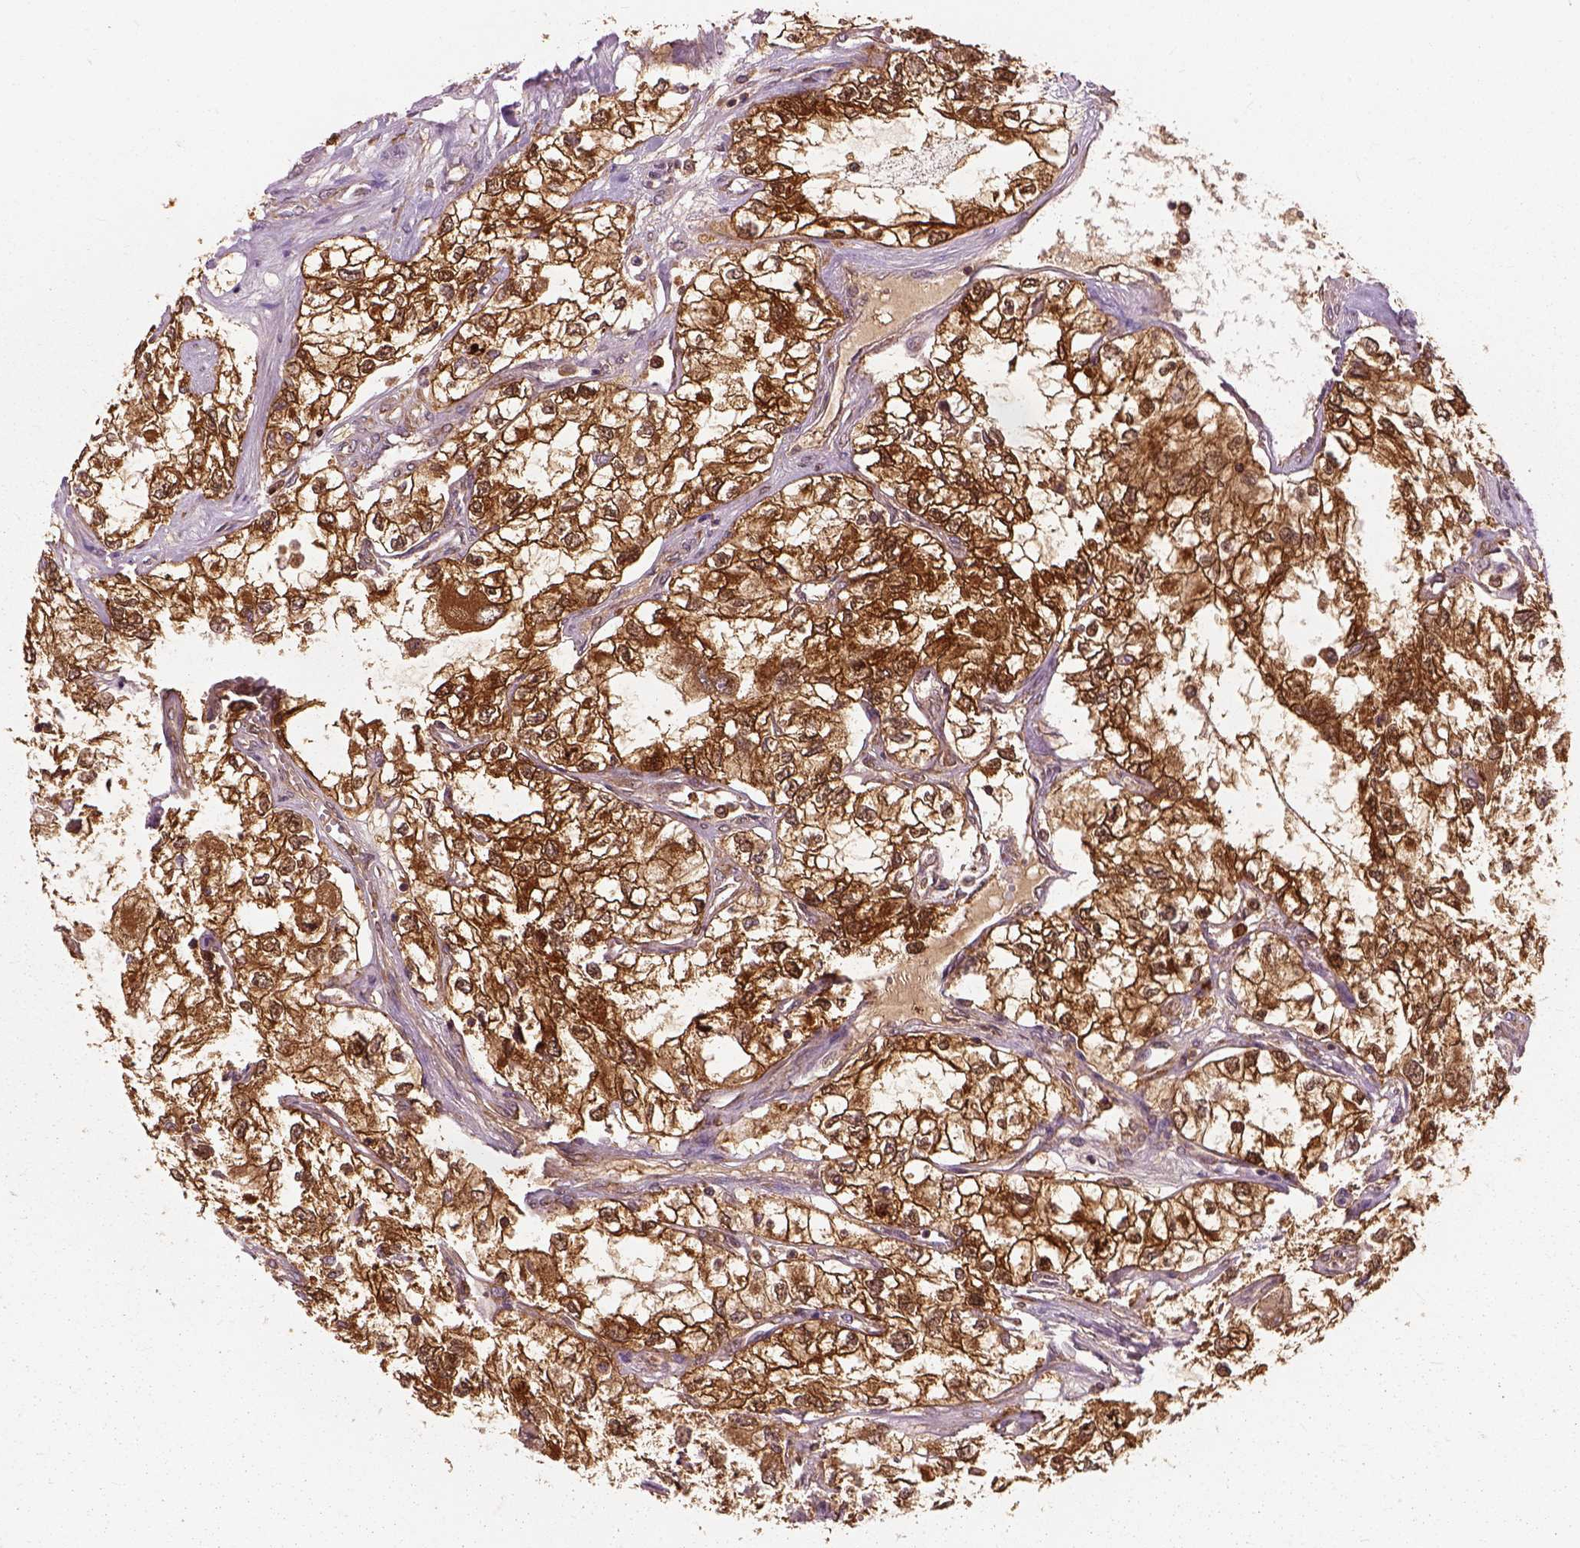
{"staining": {"intensity": "strong", "quantity": ">75%", "location": "cytoplasmic/membranous,nuclear"}, "tissue": "renal cancer", "cell_type": "Tumor cells", "image_type": "cancer", "snomed": [{"axis": "morphology", "description": "Adenocarcinoma, NOS"}, {"axis": "topography", "description": "Kidney"}], "caption": "Immunohistochemical staining of renal cancer displays high levels of strong cytoplasmic/membranous and nuclear protein positivity in about >75% of tumor cells.", "gene": "GPI", "patient": {"sex": "female", "age": 59}}